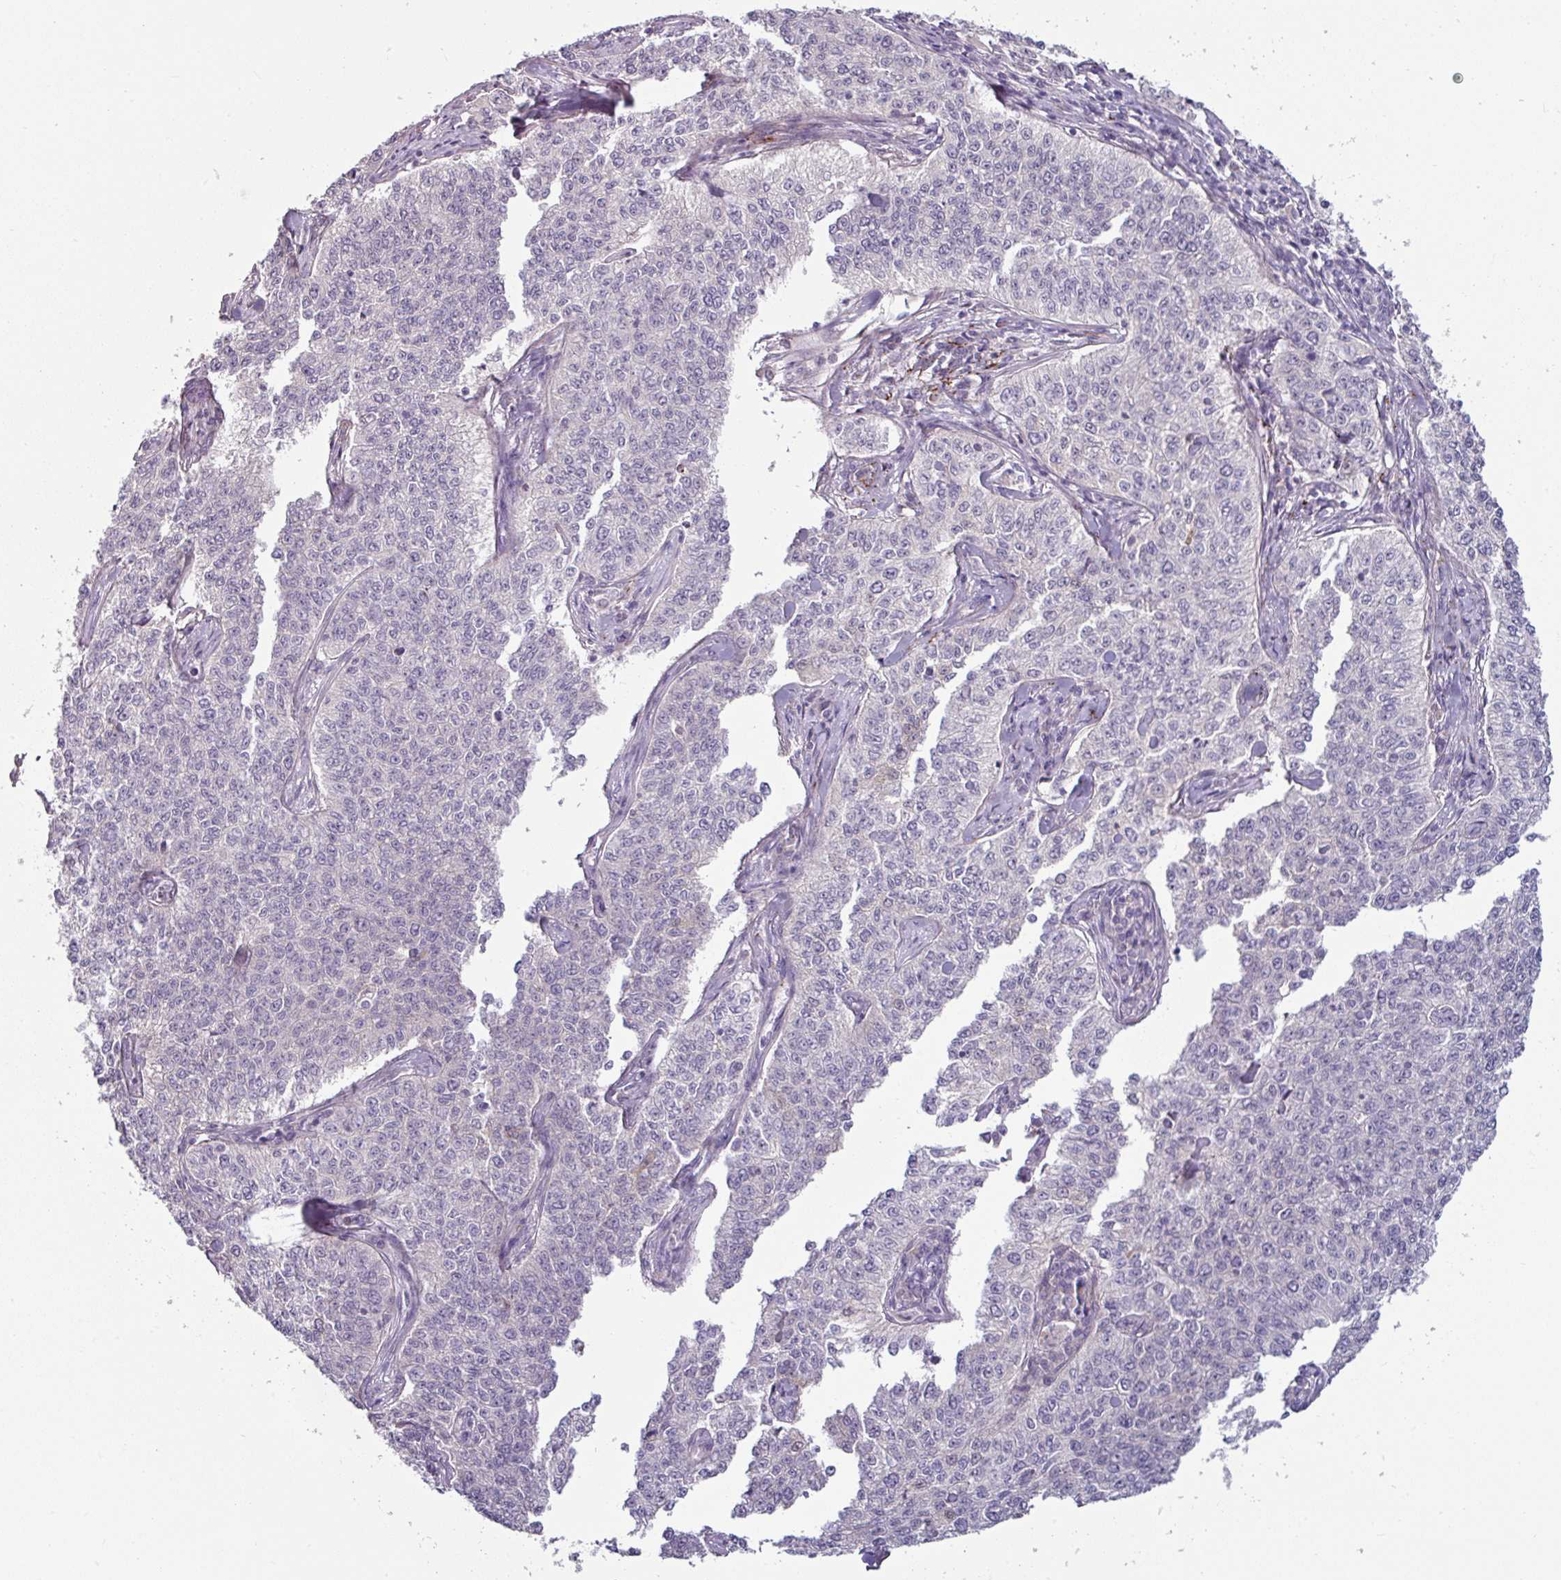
{"staining": {"intensity": "negative", "quantity": "none", "location": "none"}, "tissue": "cervical cancer", "cell_type": "Tumor cells", "image_type": "cancer", "snomed": [{"axis": "morphology", "description": "Squamous cell carcinoma, NOS"}, {"axis": "topography", "description": "Cervix"}], "caption": "The immunohistochemistry image has no significant expression in tumor cells of cervical cancer (squamous cell carcinoma) tissue. (Stains: DAB IHC with hematoxylin counter stain, Microscopy: brightfield microscopy at high magnification).", "gene": "MTMR14", "patient": {"sex": "female", "age": 35}}